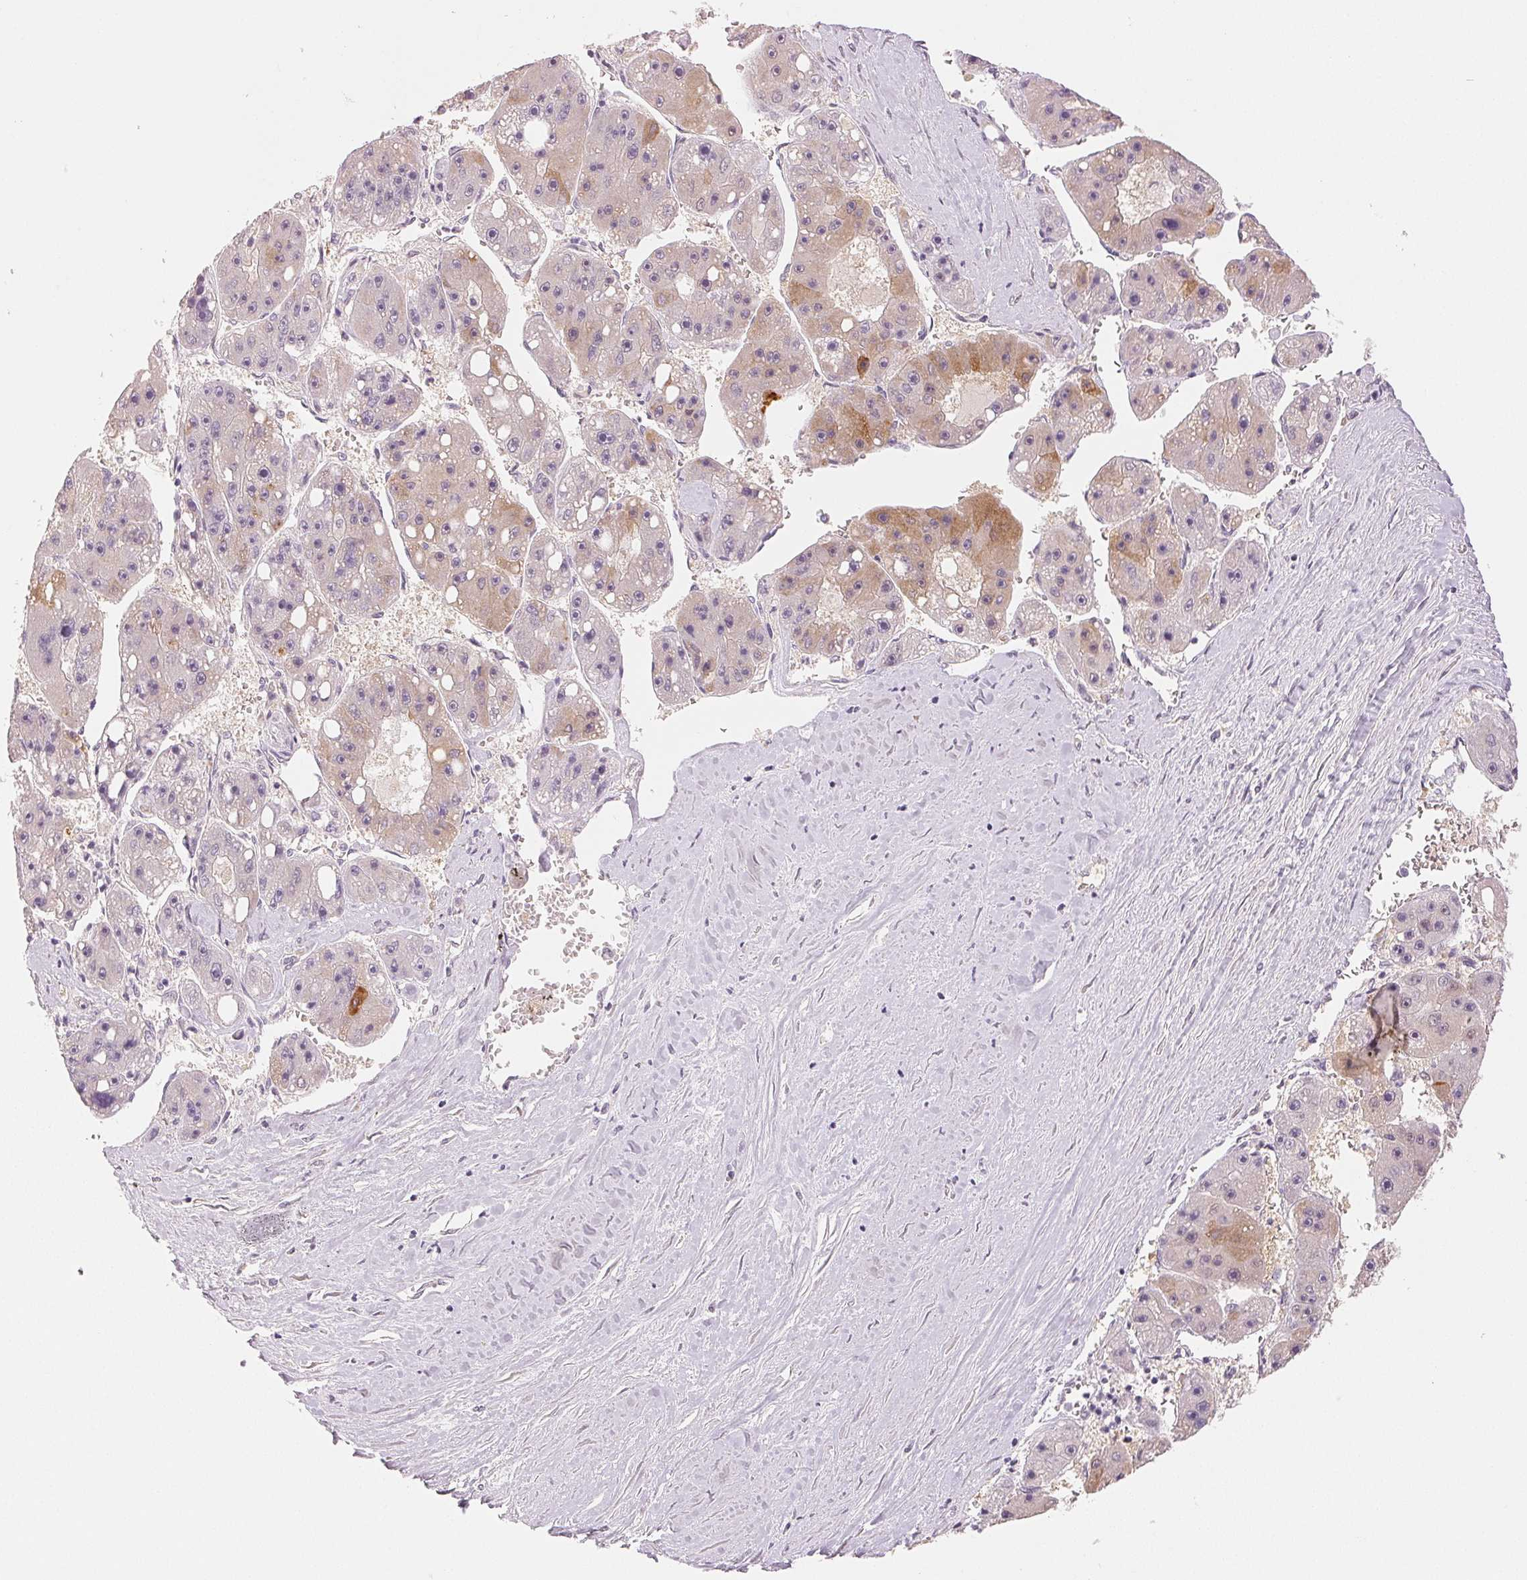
{"staining": {"intensity": "moderate", "quantity": "<25%", "location": "cytoplasmic/membranous"}, "tissue": "liver cancer", "cell_type": "Tumor cells", "image_type": "cancer", "snomed": [{"axis": "morphology", "description": "Carcinoma, Hepatocellular, NOS"}, {"axis": "topography", "description": "Liver"}], "caption": "Immunohistochemistry (IHC) of human liver cancer (hepatocellular carcinoma) displays low levels of moderate cytoplasmic/membranous positivity in approximately <25% of tumor cells.", "gene": "MAP1LC3A", "patient": {"sex": "female", "age": 61}}